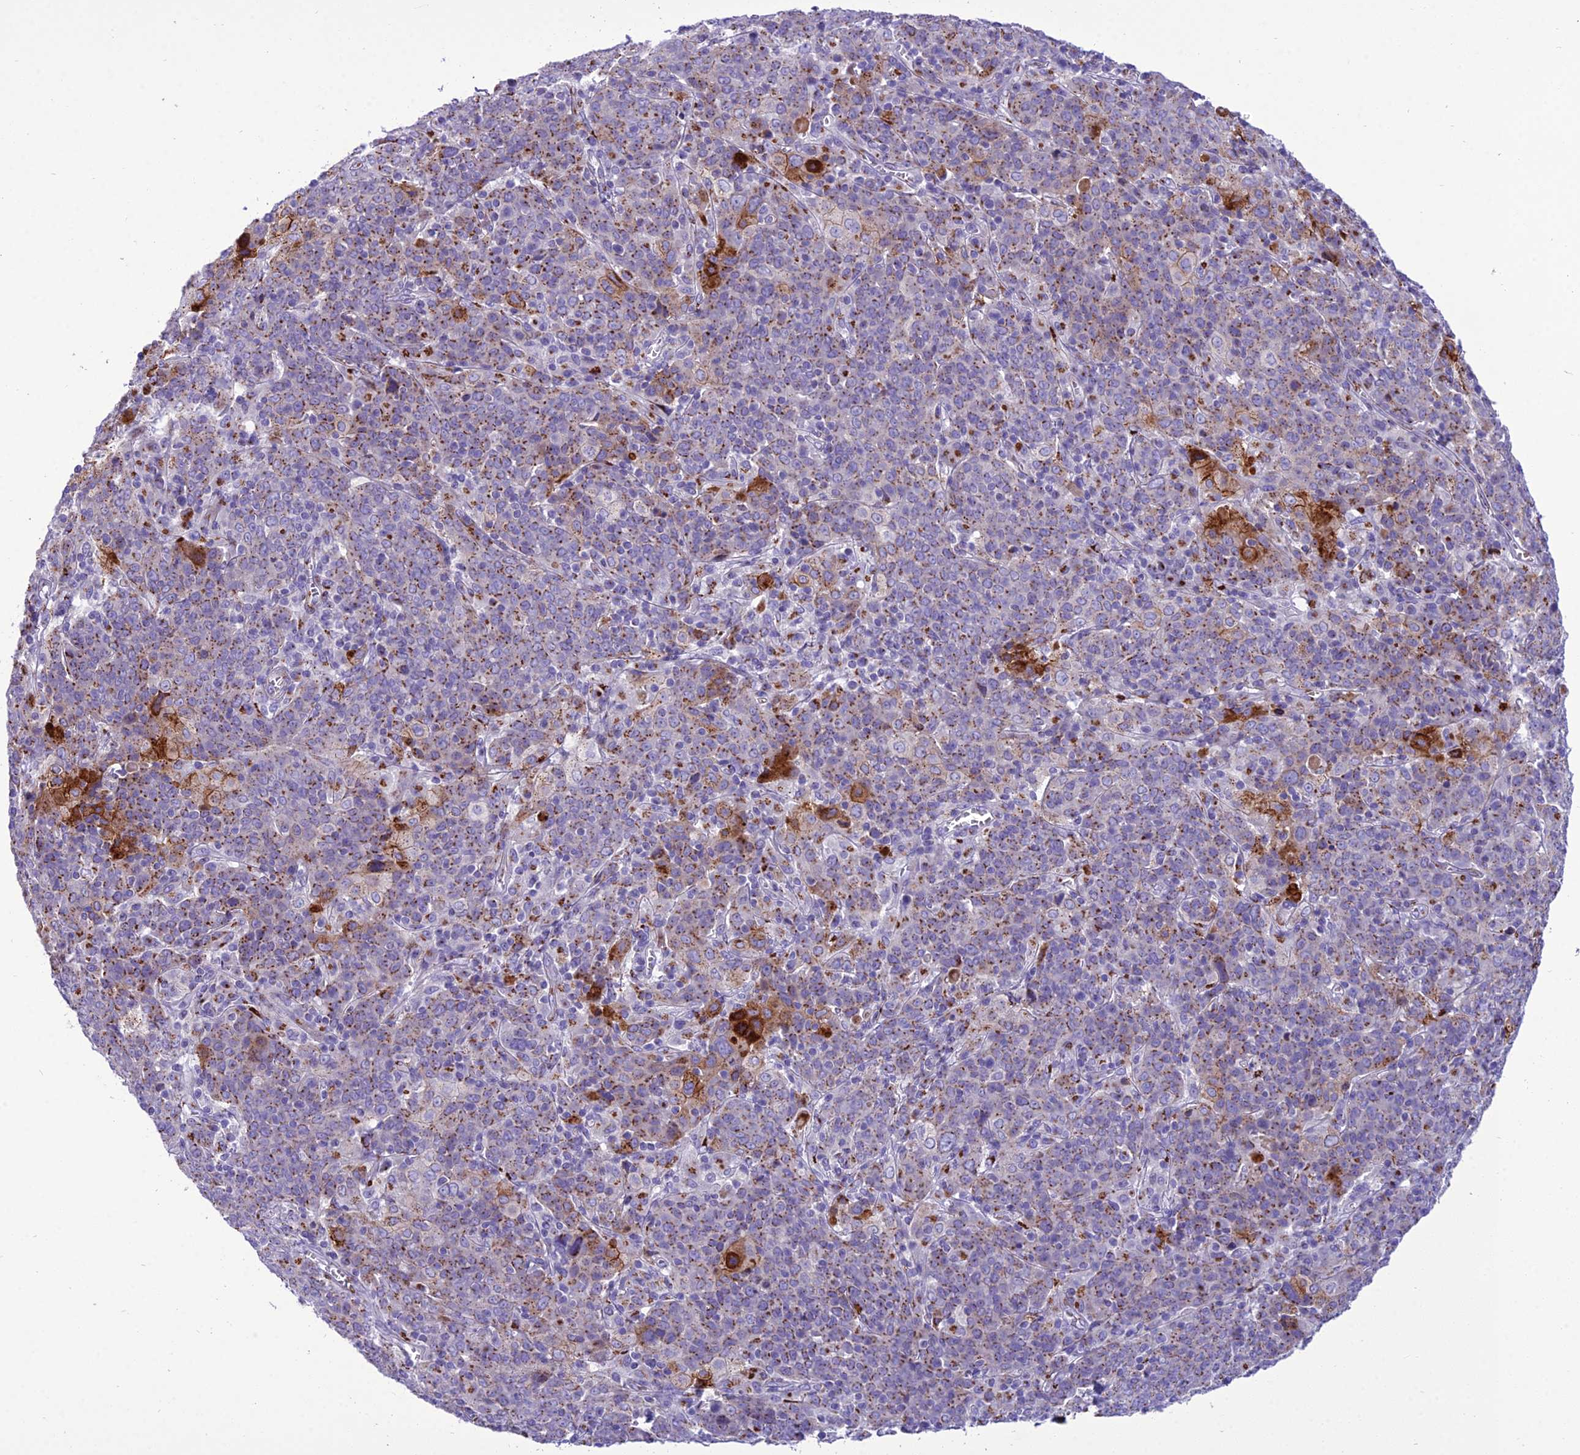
{"staining": {"intensity": "moderate", "quantity": ">75%", "location": "cytoplasmic/membranous"}, "tissue": "cervical cancer", "cell_type": "Tumor cells", "image_type": "cancer", "snomed": [{"axis": "morphology", "description": "Squamous cell carcinoma, NOS"}, {"axis": "topography", "description": "Cervix"}], "caption": "The immunohistochemical stain highlights moderate cytoplasmic/membranous staining in tumor cells of cervical cancer tissue.", "gene": "GOLM2", "patient": {"sex": "female", "age": 67}}